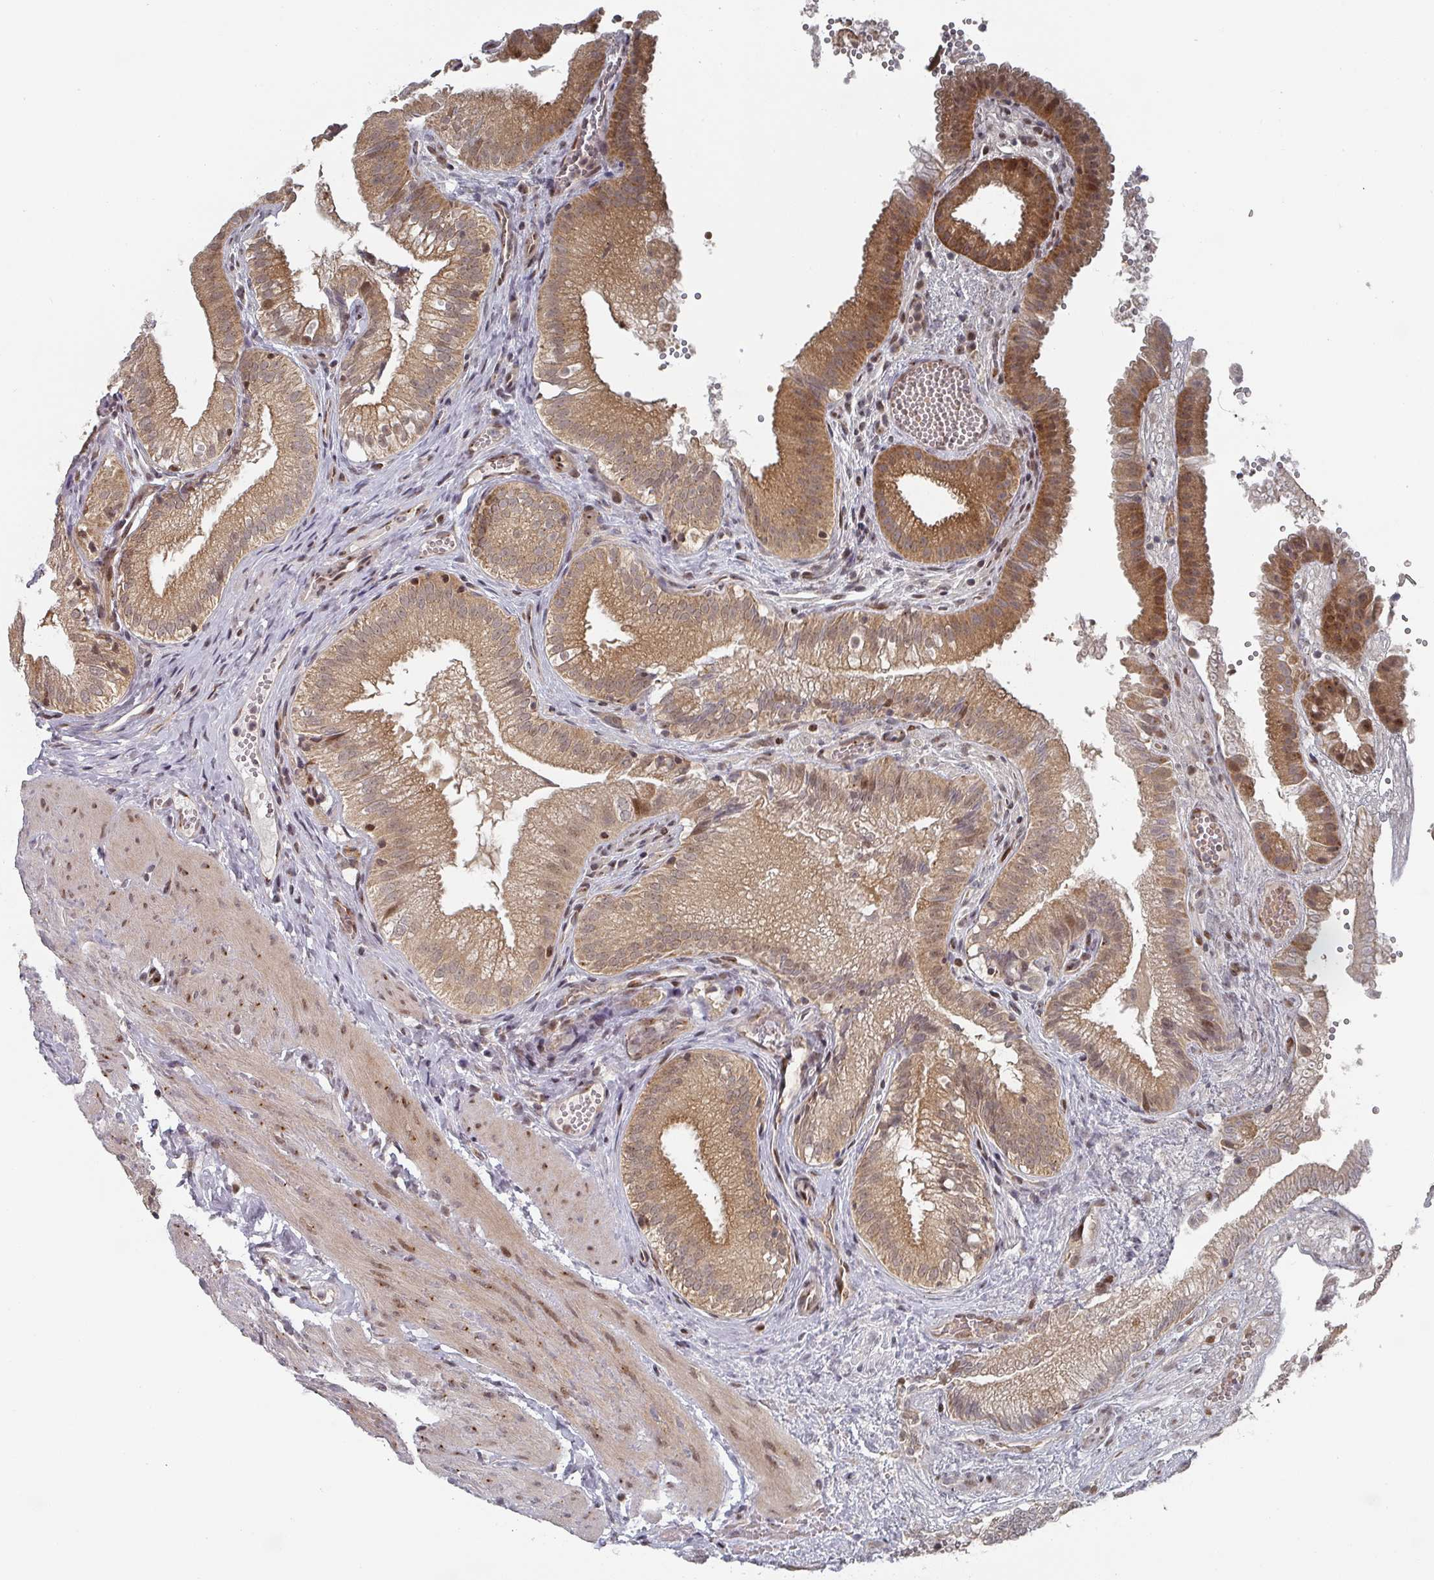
{"staining": {"intensity": "moderate", "quantity": ">75%", "location": "cytoplasmic/membranous"}, "tissue": "gallbladder", "cell_type": "Glandular cells", "image_type": "normal", "snomed": [{"axis": "morphology", "description": "Normal tissue, NOS"}, {"axis": "topography", "description": "Gallbladder"}], "caption": "A high-resolution image shows immunohistochemistry staining of benign gallbladder, which demonstrates moderate cytoplasmic/membranous staining in approximately >75% of glandular cells. (DAB (3,3'-diaminobenzidine) IHC with brightfield microscopy, high magnification).", "gene": "KIF1C", "patient": {"sex": "female", "age": 30}}